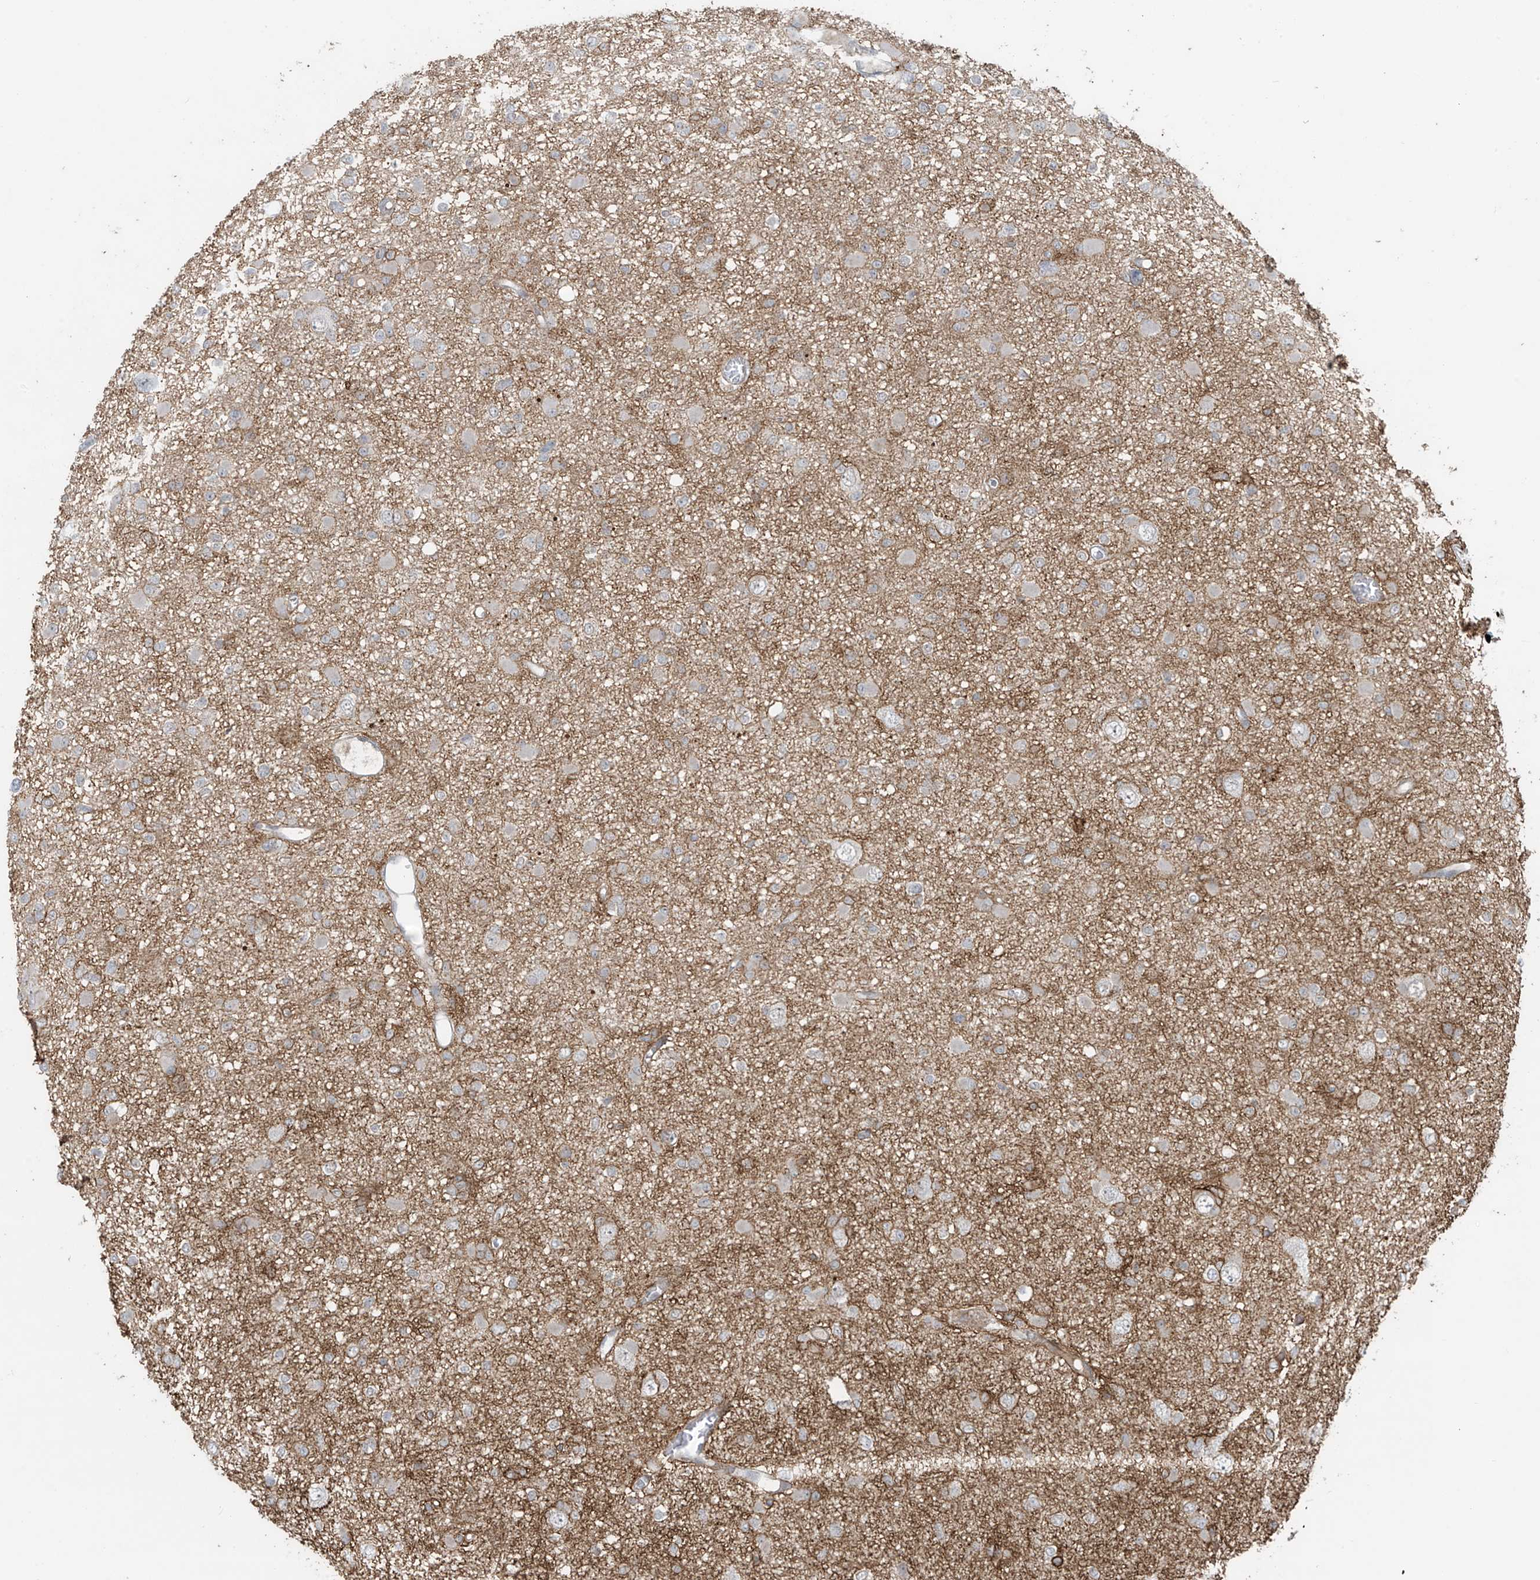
{"staining": {"intensity": "negative", "quantity": "none", "location": "none"}, "tissue": "glioma", "cell_type": "Tumor cells", "image_type": "cancer", "snomed": [{"axis": "morphology", "description": "Glioma, malignant, Low grade"}, {"axis": "topography", "description": "Brain"}], "caption": "The histopathology image displays no staining of tumor cells in glioma.", "gene": "RASGEF1A", "patient": {"sex": "female", "age": 22}}